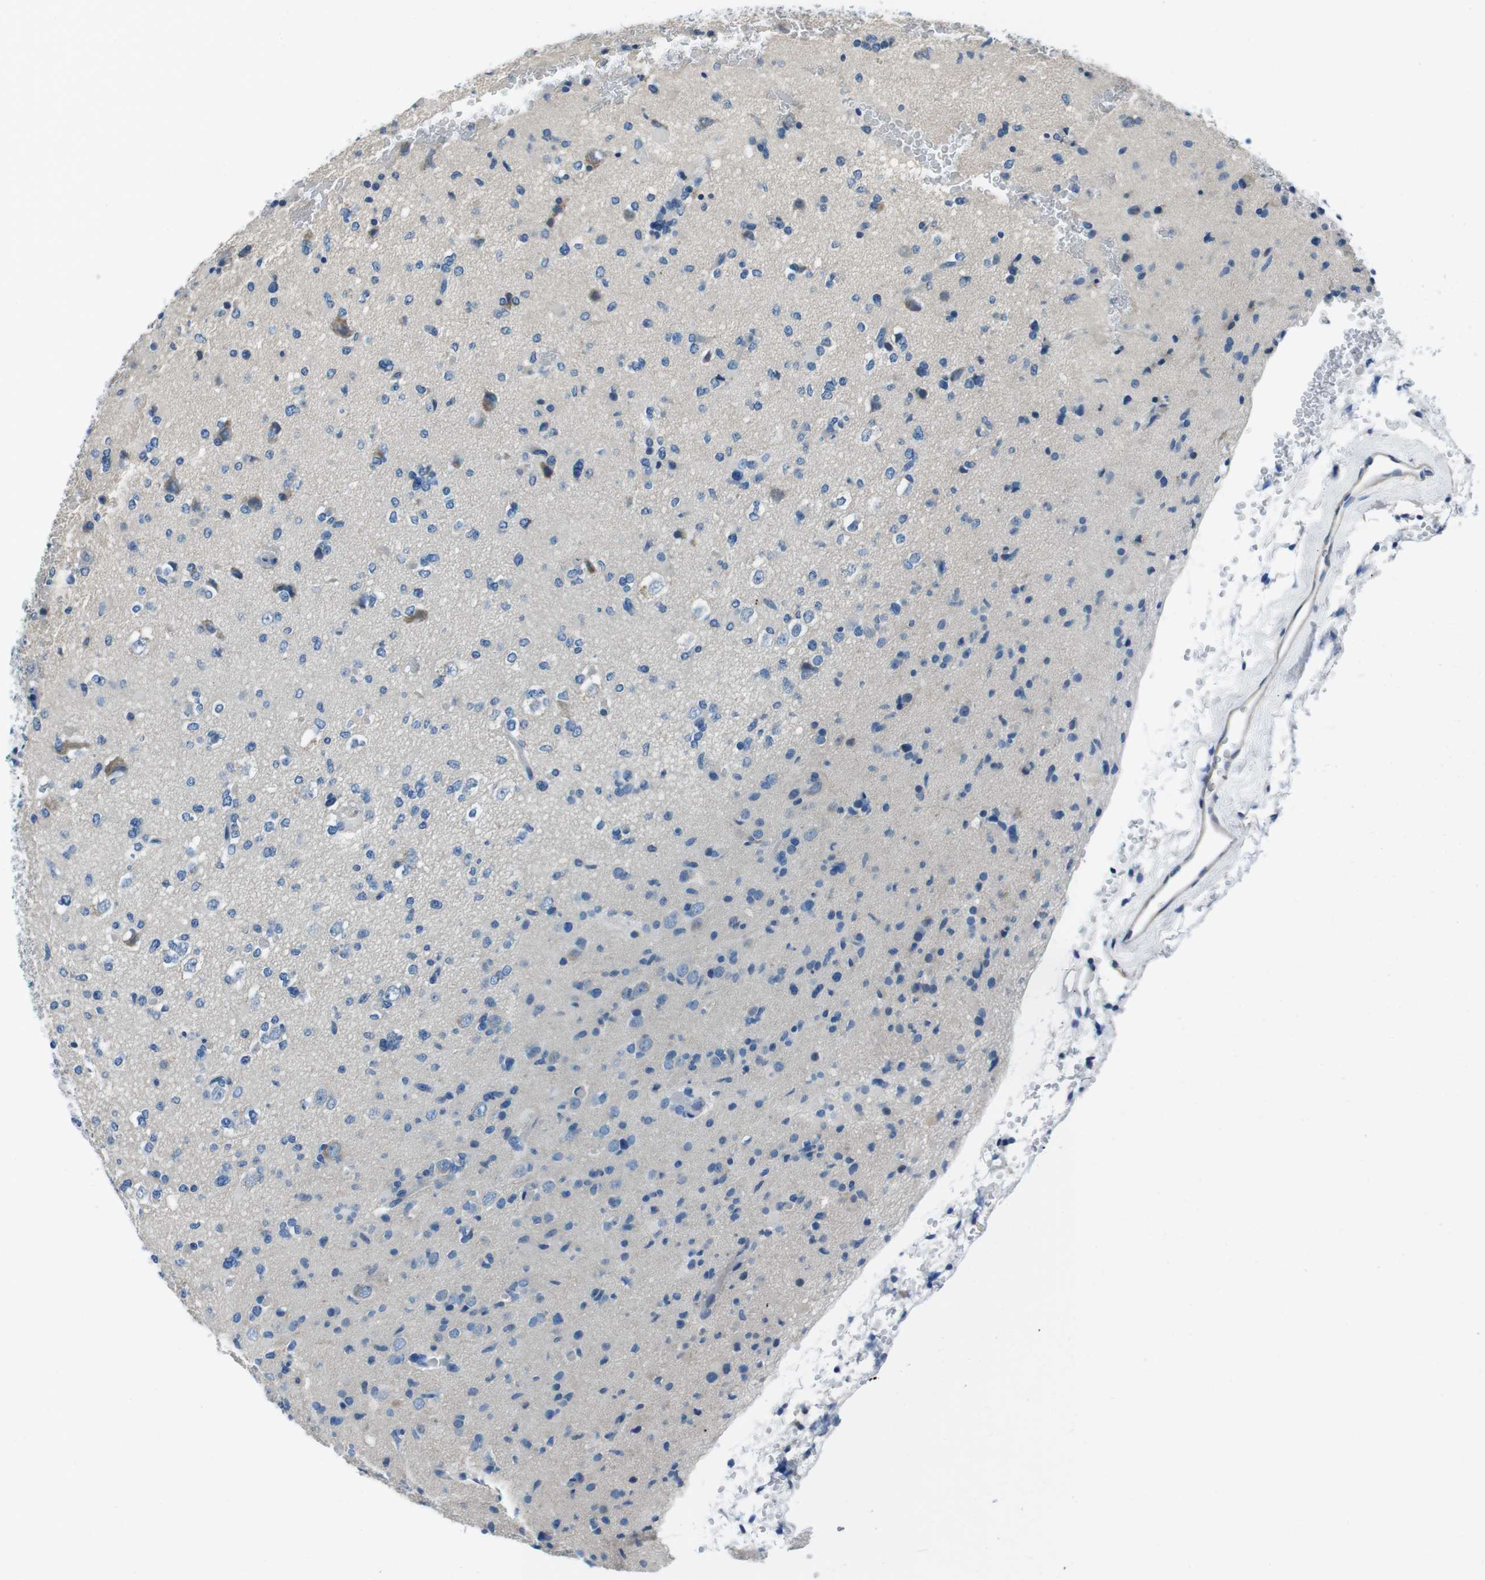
{"staining": {"intensity": "negative", "quantity": "none", "location": "none"}, "tissue": "glioma", "cell_type": "Tumor cells", "image_type": "cancer", "snomed": [{"axis": "morphology", "description": "Glioma, malignant, Low grade"}, {"axis": "topography", "description": "Brain"}], "caption": "A histopathology image of low-grade glioma (malignant) stained for a protein demonstrates no brown staining in tumor cells.", "gene": "CASQ1", "patient": {"sex": "female", "age": 22}}